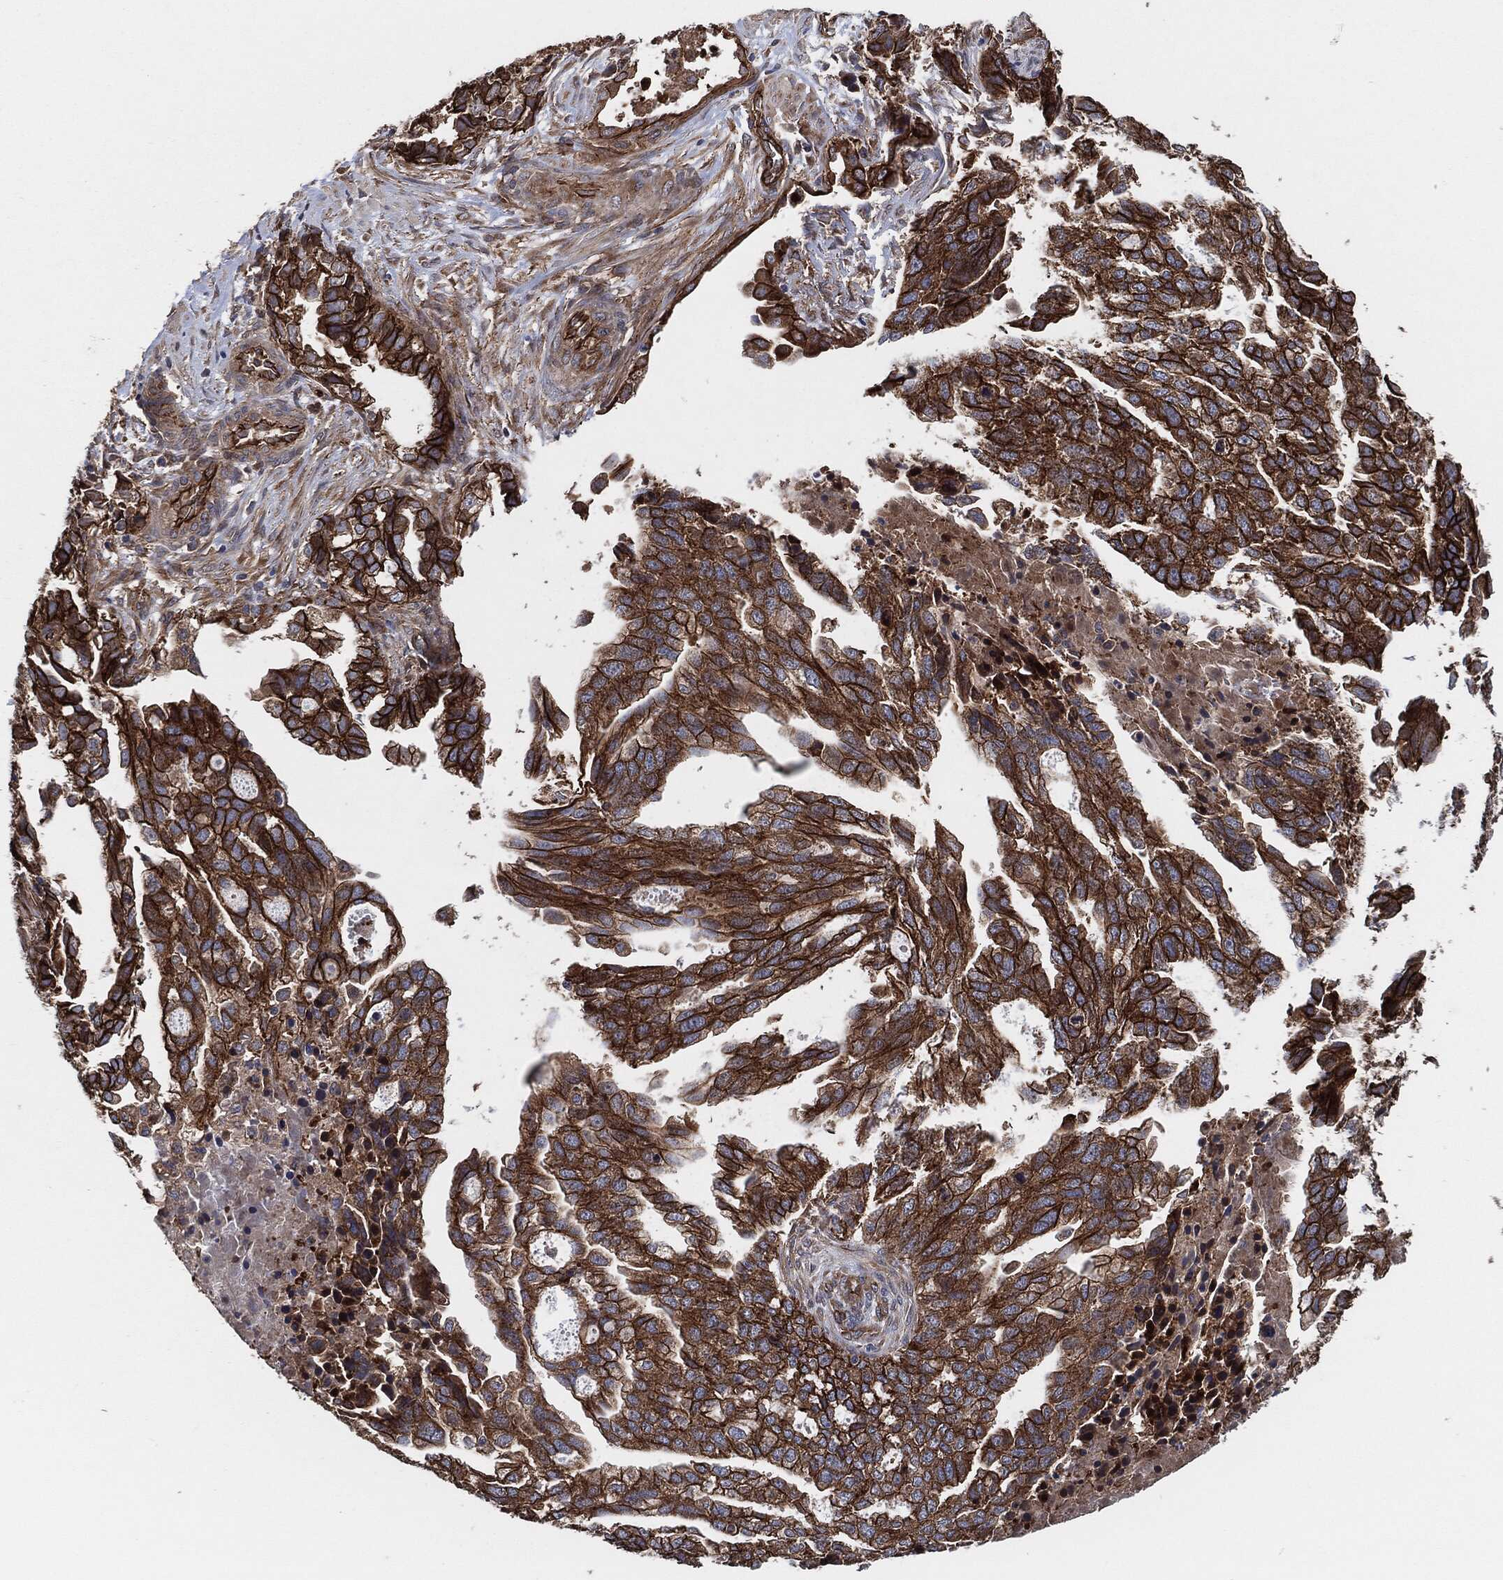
{"staining": {"intensity": "strong", "quantity": "25%-75%", "location": "cytoplasmic/membranous"}, "tissue": "ovarian cancer", "cell_type": "Tumor cells", "image_type": "cancer", "snomed": [{"axis": "morphology", "description": "Cystadenocarcinoma, serous, NOS"}, {"axis": "topography", "description": "Ovary"}], "caption": "A brown stain shows strong cytoplasmic/membranous staining of a protein in ovarian cancer tumor cells.", "gene": "CTNNA1", "patient": {"sex": "female", "age": 51}}